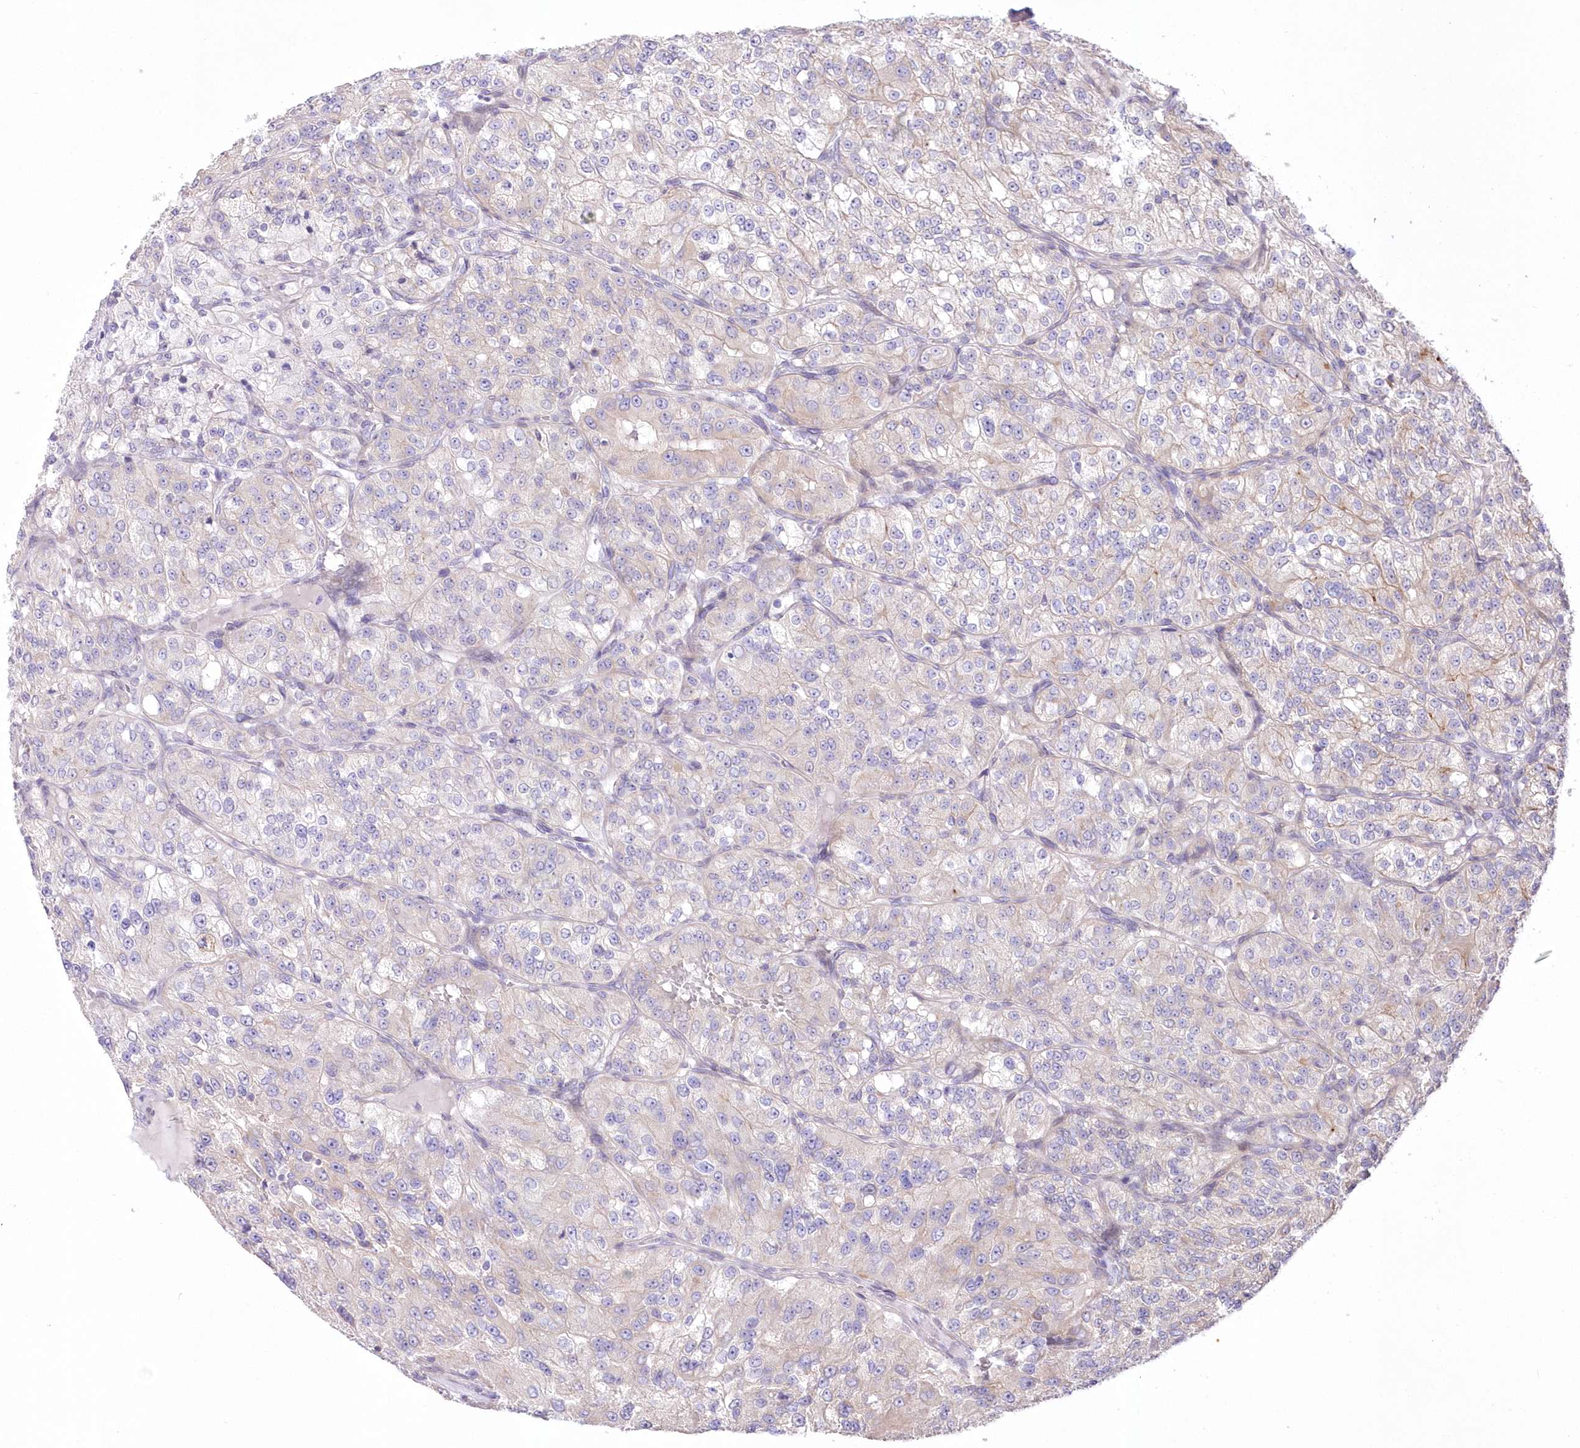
{"staining": {"intensity": "negative", "quantity": "none", "location": "none"}, "tissue": "renal cancer", "cell_type": "Tumor cells", "image_type": "cancer", "snomed": [{"axis": "morphology", "description": "Adenocarcinoma, NOS"}, {"axis": "topography", "description": "Kidney"}], "caption": "DAB (3,3'-diaminobenzidine) immunohistochemical staining of human renal cancer (adenocarcinoma) shows no significant expression in tumor cells.", "gene": "FAM241B", "patient": {"sex": "female", "age": 63}}